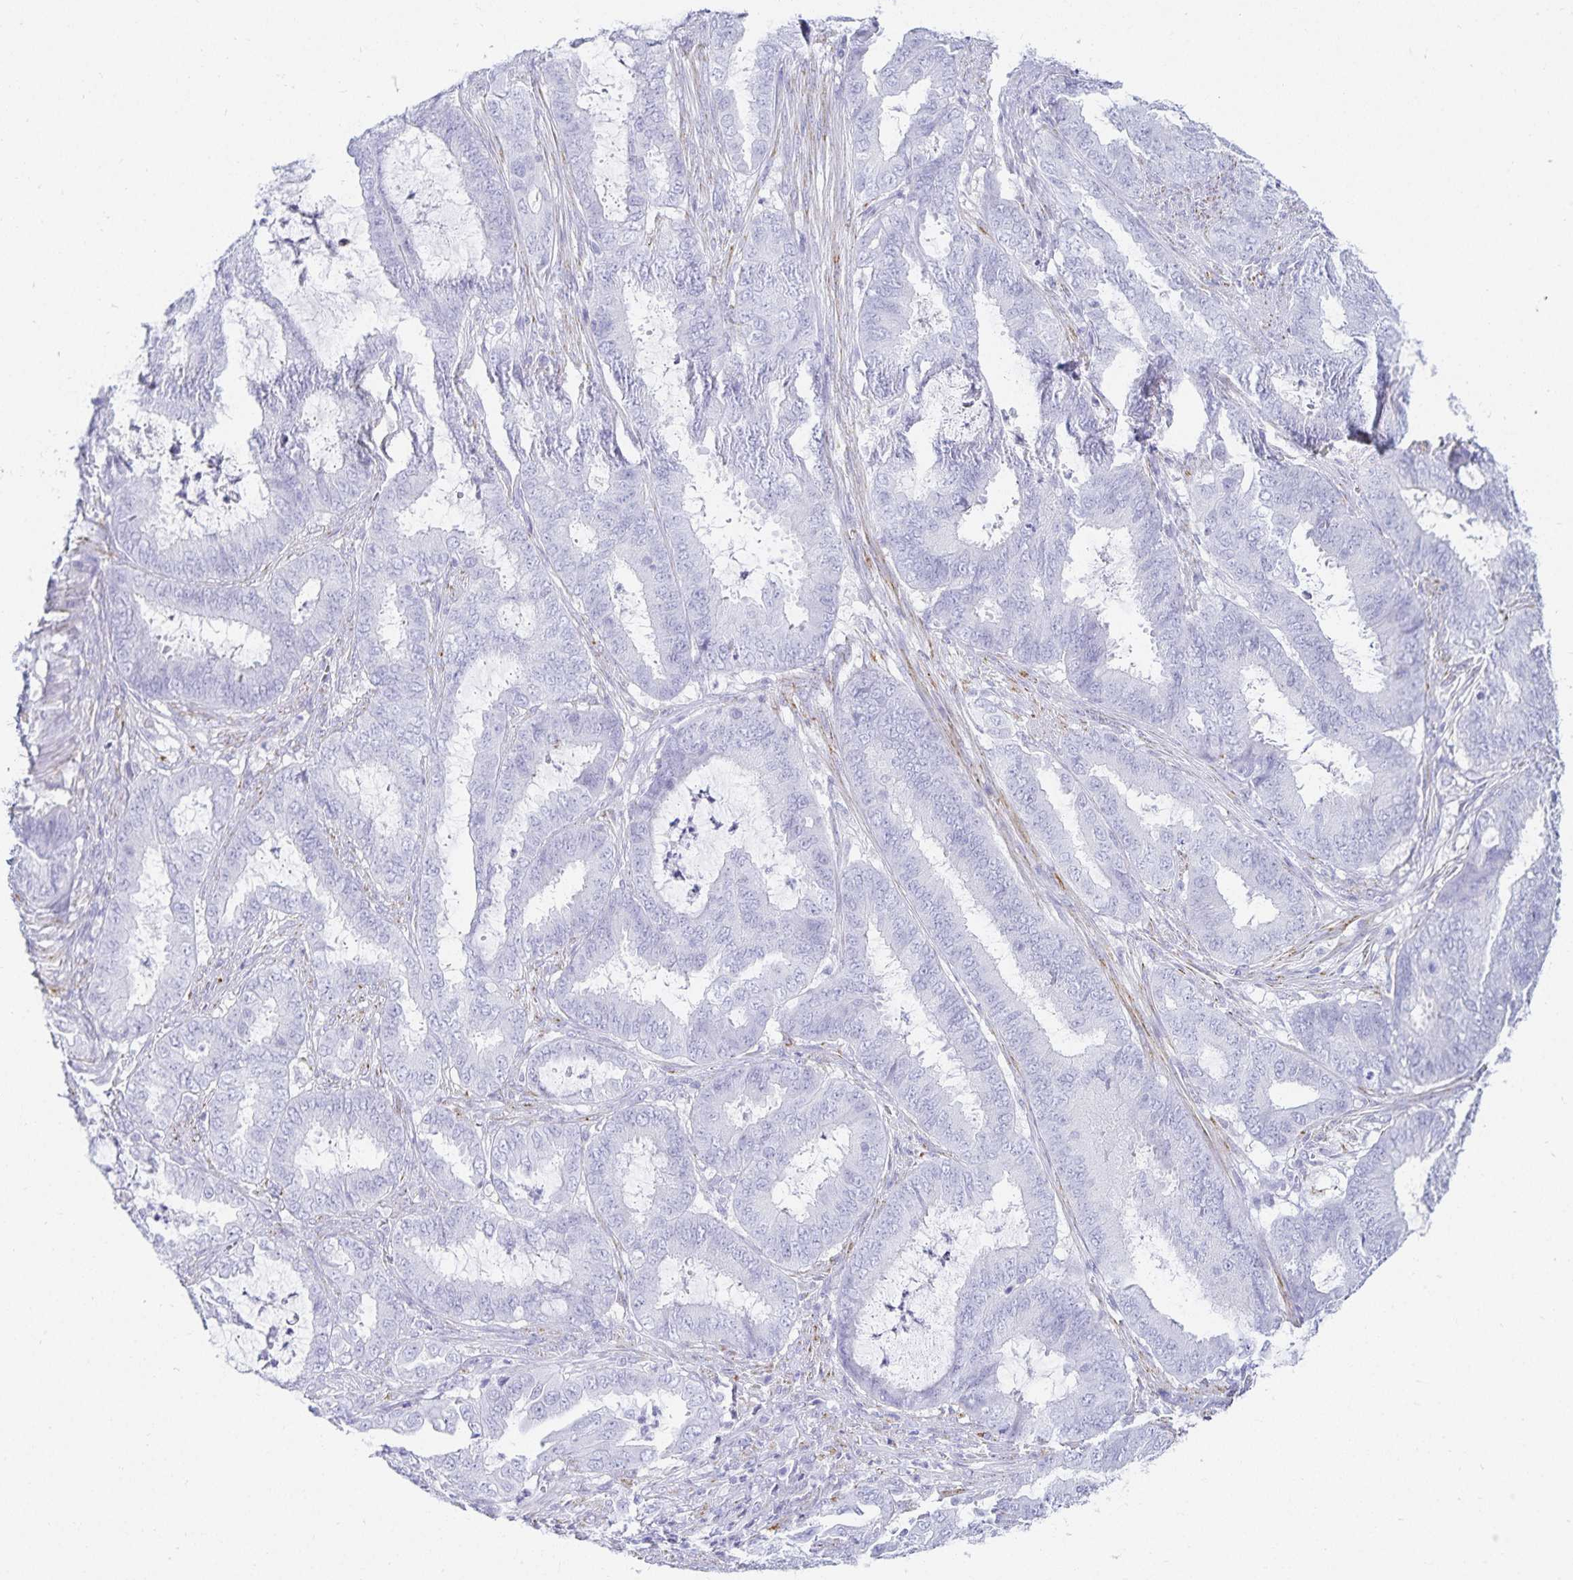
{"staining": {"intensity": "negative", "quantity": "none", "location": "none"}, "tissue": "endometrial cancer", "cell_type": "Tumor cells", "image_type": "cancer", "snomed": [{"axis": "morphology", "description": "Adenocarcinoma, NOS"}, {"axis": "topography", "description": "Endometrium"}], "caption": "IHC image of neoplastic tissue: human adenocarcinoma (endometrial) stained with DAB (3,3'-diaminobenzidine) shows no significant protein expression in tumor cells.", "gene": "GP2", "patient": {"sex": "female", "age": 51}}